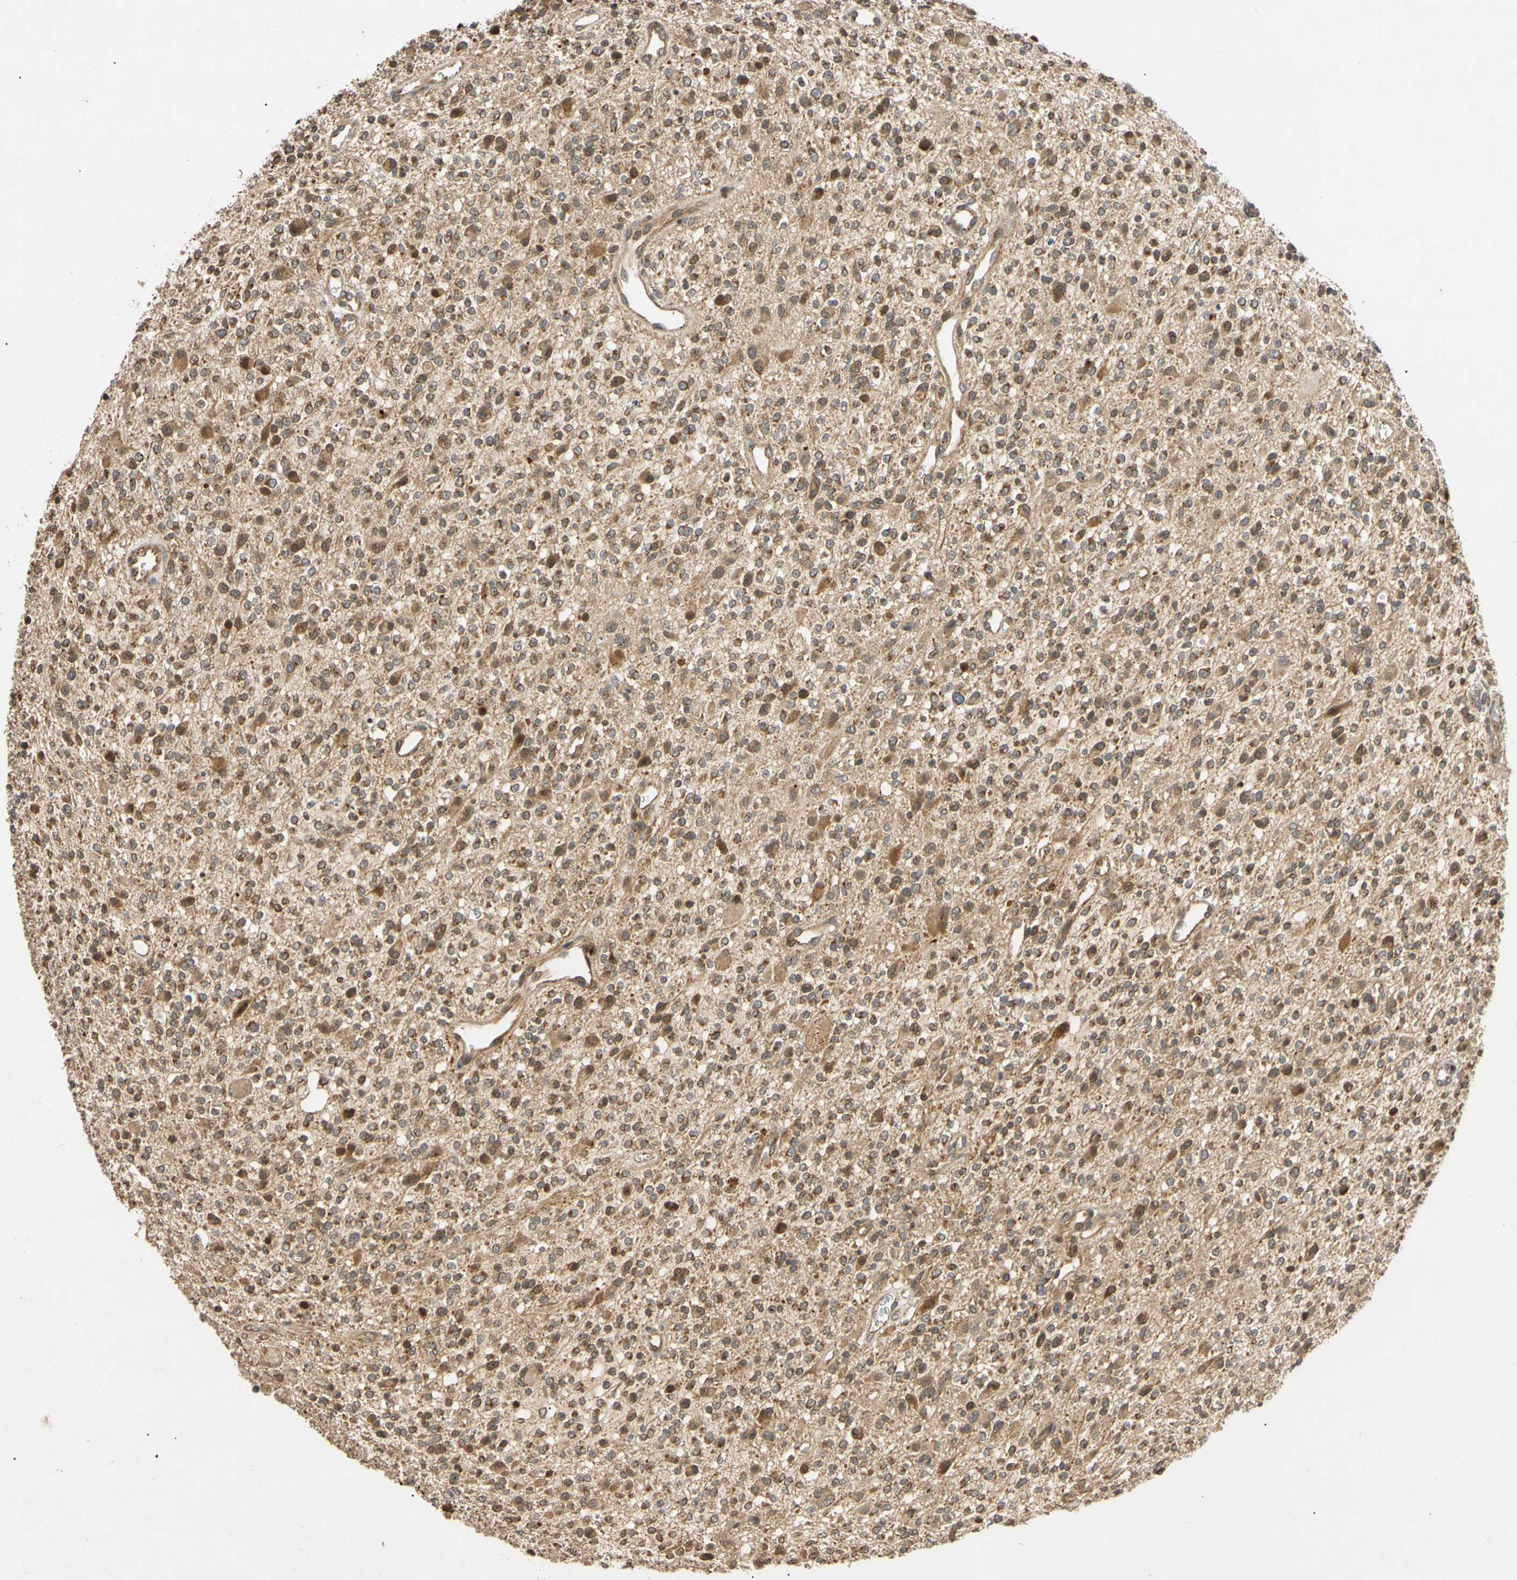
{"staining": {"intensity": "moderate", "quantity": ">75%", "location": "cytoplasmic/membranous"}, "tissue": "glioma", "cell_type": "Tumor cells", "image_type": "cancer", "snomed": [{"axis": "morphology", "description": "Glioma, malignant, High grade"}, {"axis": "topography", "description": "Brain"}], "caption": "Brown immunohistochemical staining in high-grade glioma (malignant) reveals moderate cytoplasmic/membranous staining in about >75% of tumor cells. The staining is performed using DAB brown chromogen to label protein expression. The nuclei are counter-stained blue using hematoxylin.", "gene": "MRPS22", "patient": {"sex": "male", "age": 48}}